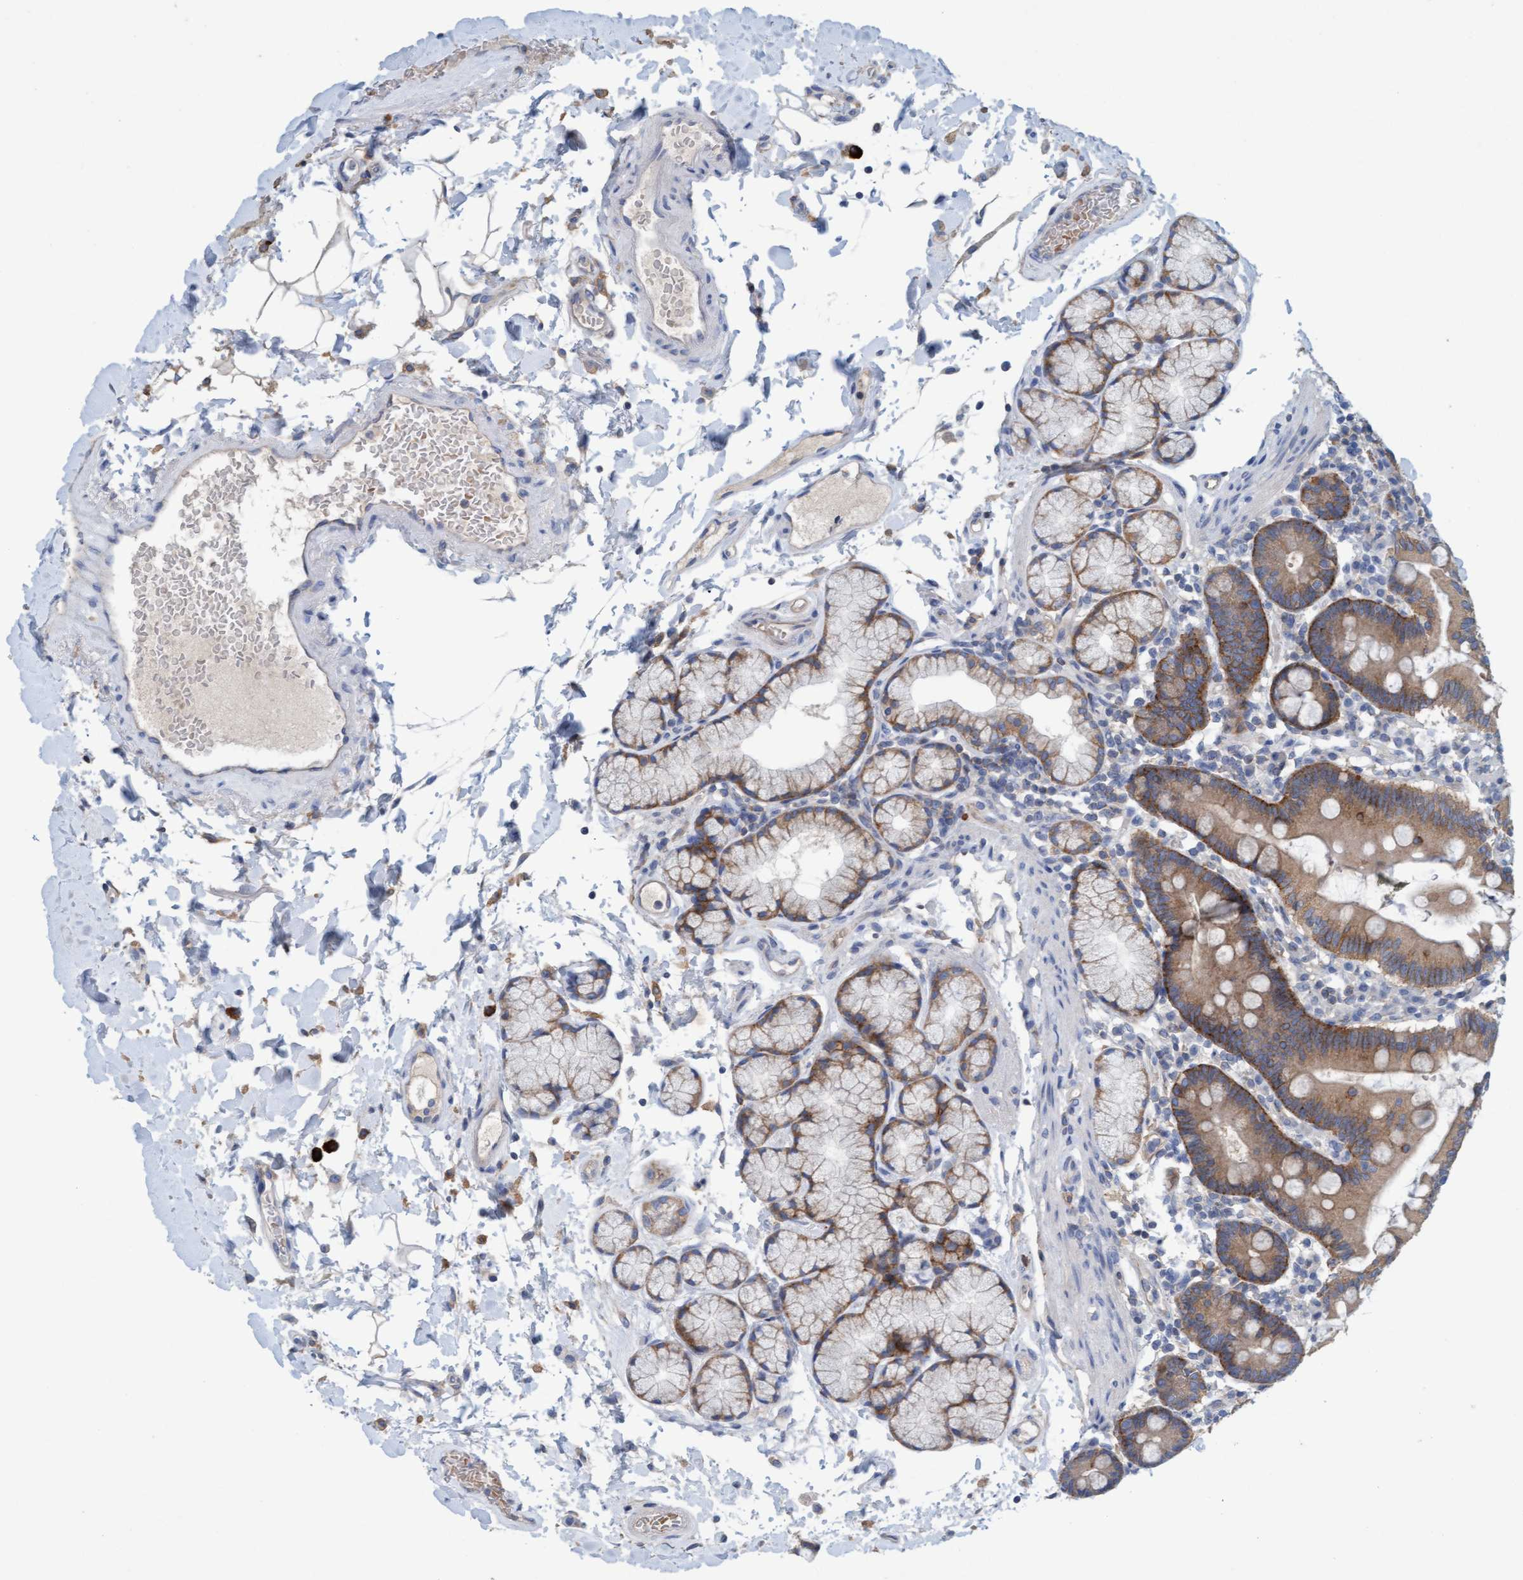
{"staining": {"intensity": "moderate", "quantity": ">75%", "location": "cytoplasmic/membranous"}, "tissue": "duodenum", "cell_type": "Glandular cells", "image_type": "normal", "snomed": [{"axis": "morphology", "description": "Normal tissue, NOS"}, {"axis": "topography", "description": "Small intestine, NOS"}], "caption": "There is medium levels of moderate cytoplasmic/membranous expression in glandular cells of normal duodenum, as demonstrated by immunohistochemical staining (brown color).", "gene": "SIGIRR", "patient": {"sex": "female", "age": 71}}